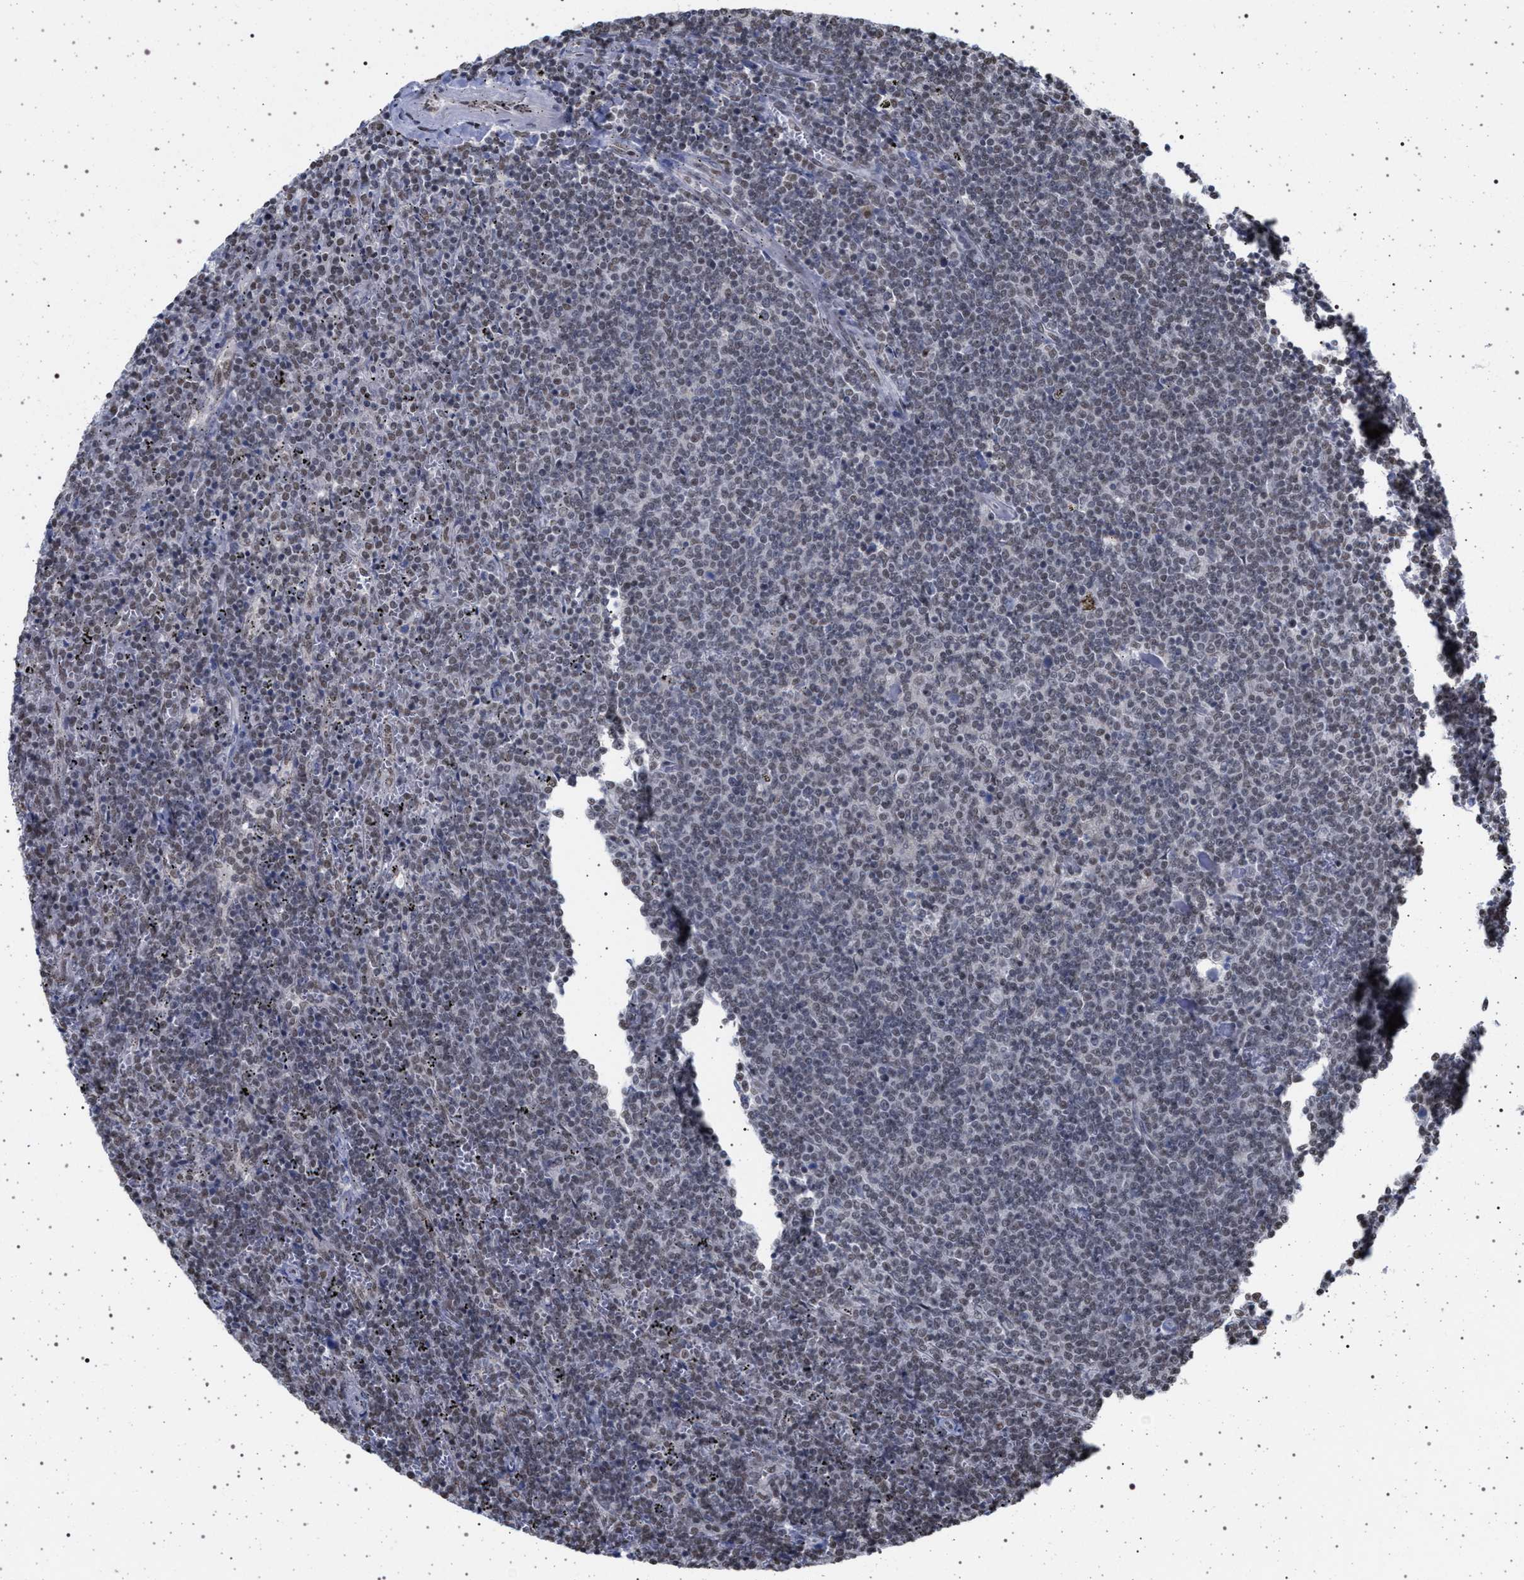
{"staining": {"intensity": "weak", "quantity": "<25%", "location": "nuclear"}, "tissue": "lymphoma", "cell_type": "Tumor cells", "image_type": "cancer", "snomed": [{"axis": "morphology", "description": "Malignant lymphoma, non-Hodgkin's type, Low grade"}, {"axis": "topography", "description": "Spleen"}], "caption": "Low-grade malignant lymphoma, non-Hodgkin's type stained for a protein using immunohistochemistry displays no expression tumor cells.", "gene": "PHF12", "patient": {"sex": "female", "age": 50}}